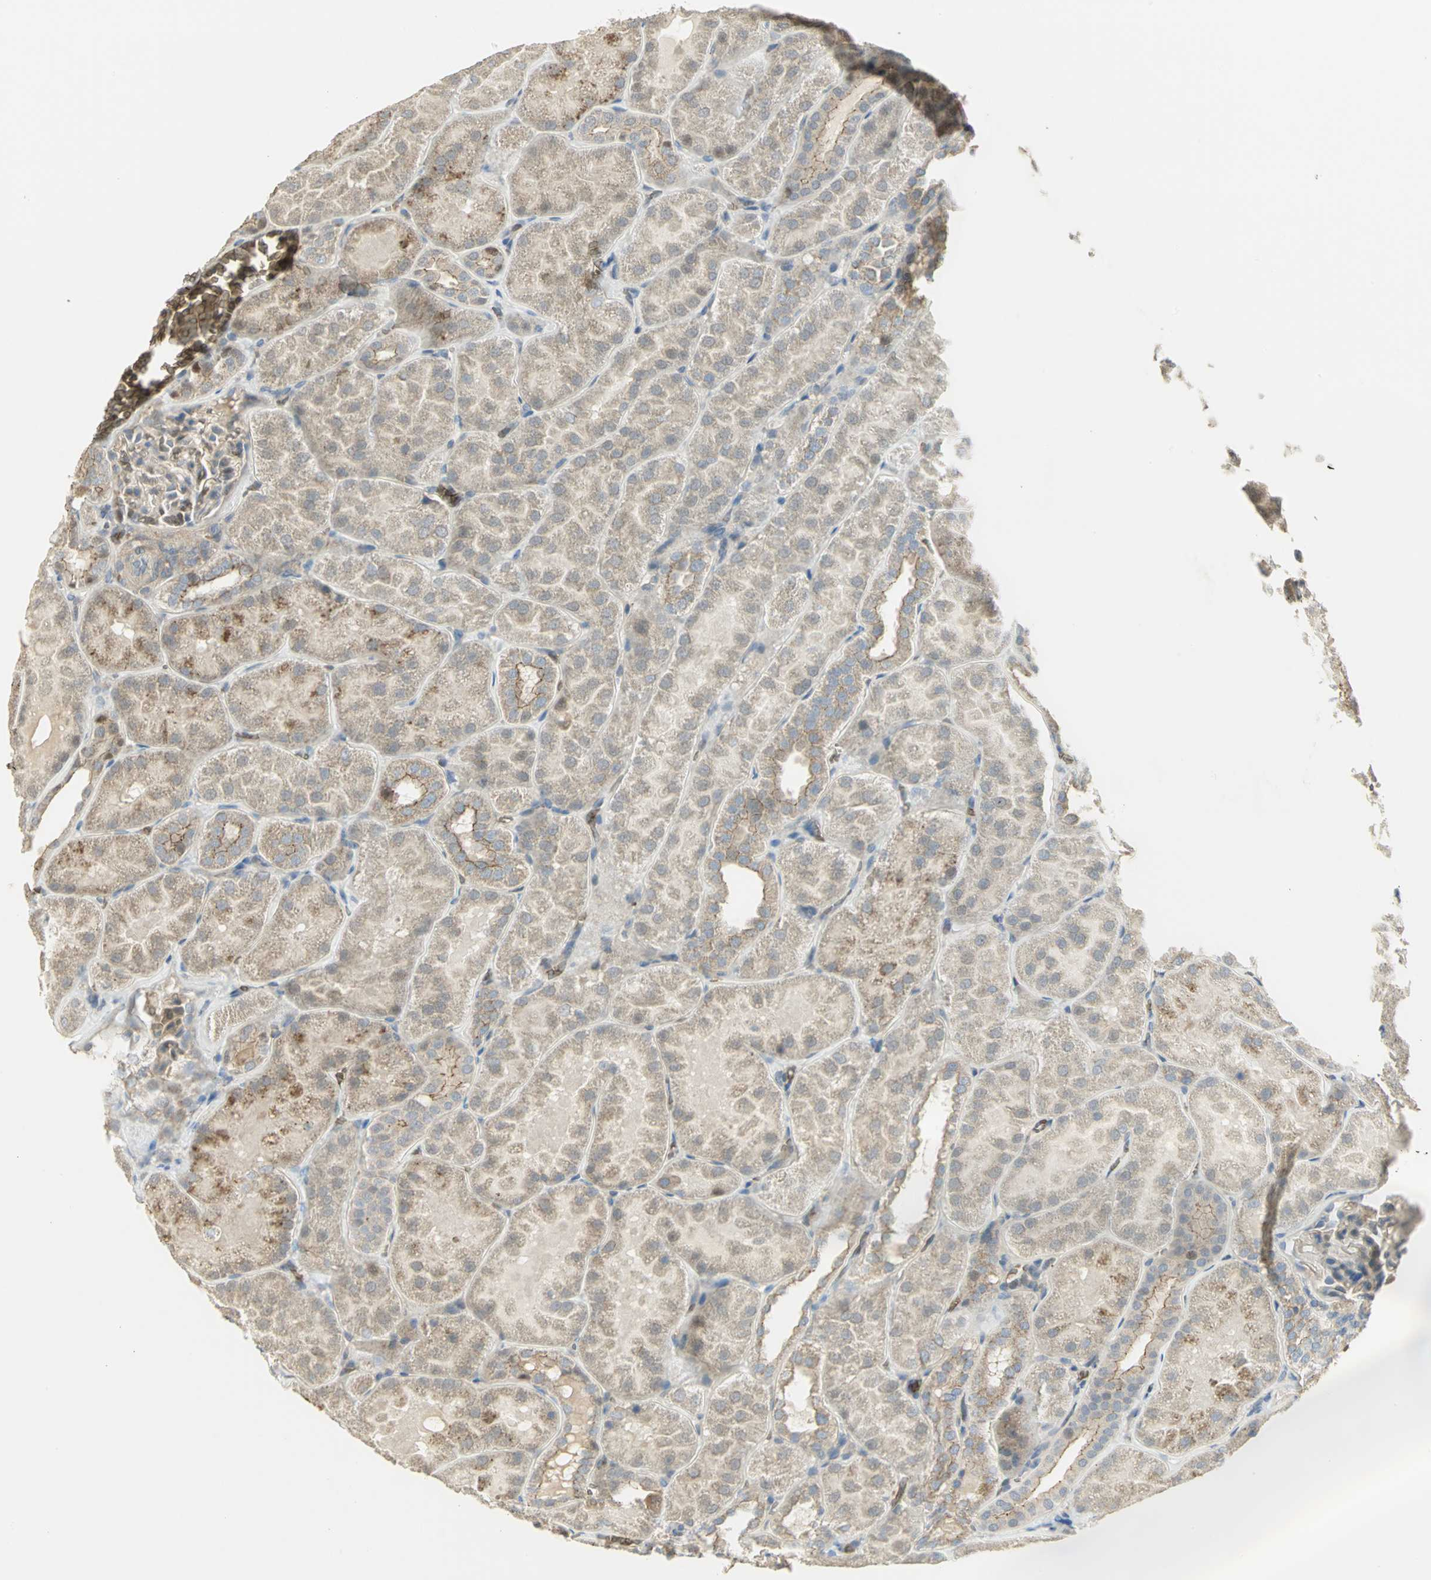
{"staining": {"intensity": "negative", "quantity": "none", "location": "none"}, "tissue": "kidney", "cell_type": "Cells in glomeruli", "image_type": "normal", "snomed": [{"axis": "morphology", "description": "Normal tissue, NOS"}, {"axis": "topography", "description": "Kidney"}], "caption": "Cells in glomeruli are negative for brown protein staining in benign kidney. (Brightfield microscopy of DAB IHC at high magnification).", "gene": "ANK1", "patient": {"sex": "male", "age": 28}}